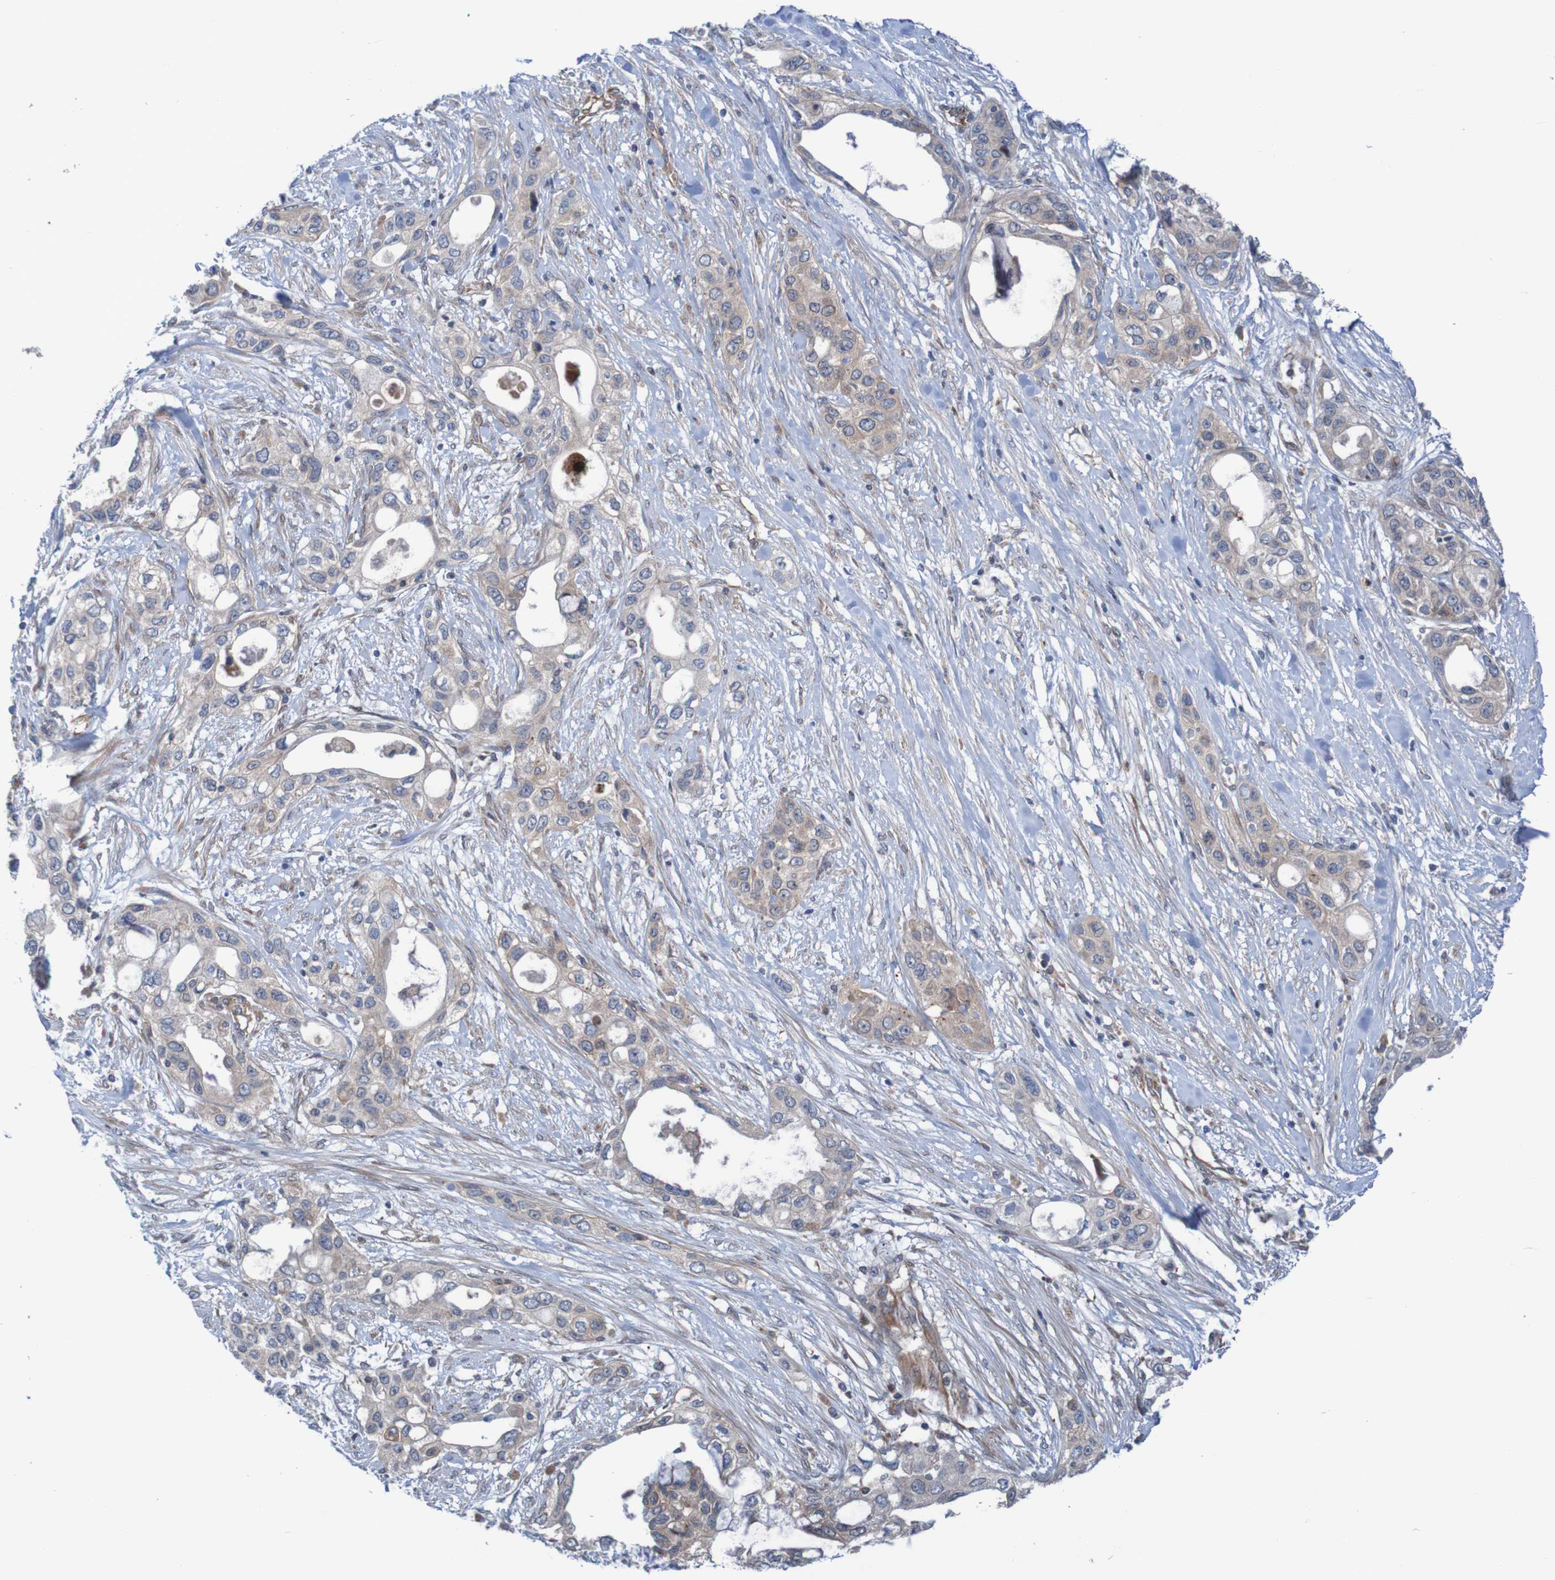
{"staining": {"intensity": "moderate", "quantity": "25%-75%", "location": "cytoplasmic/membranous"}, "tissue": "pancreatic cancer", "cell_type": "Tumor cells", "image_type": "cancer", "snomed": [{"axis": "morphology", "description": "Adenocarcinoma, NOS"}, {"axis": "topography", "description": "Pancreas"}], "caption": "The micrograph displays a brown stain indicating the presence of a protein in the cytoplasmic/membranous of tumor cells in pancreatic cancer.", "gene": "ANGPT4", "patient": {"sex": "female", "age": 70}}